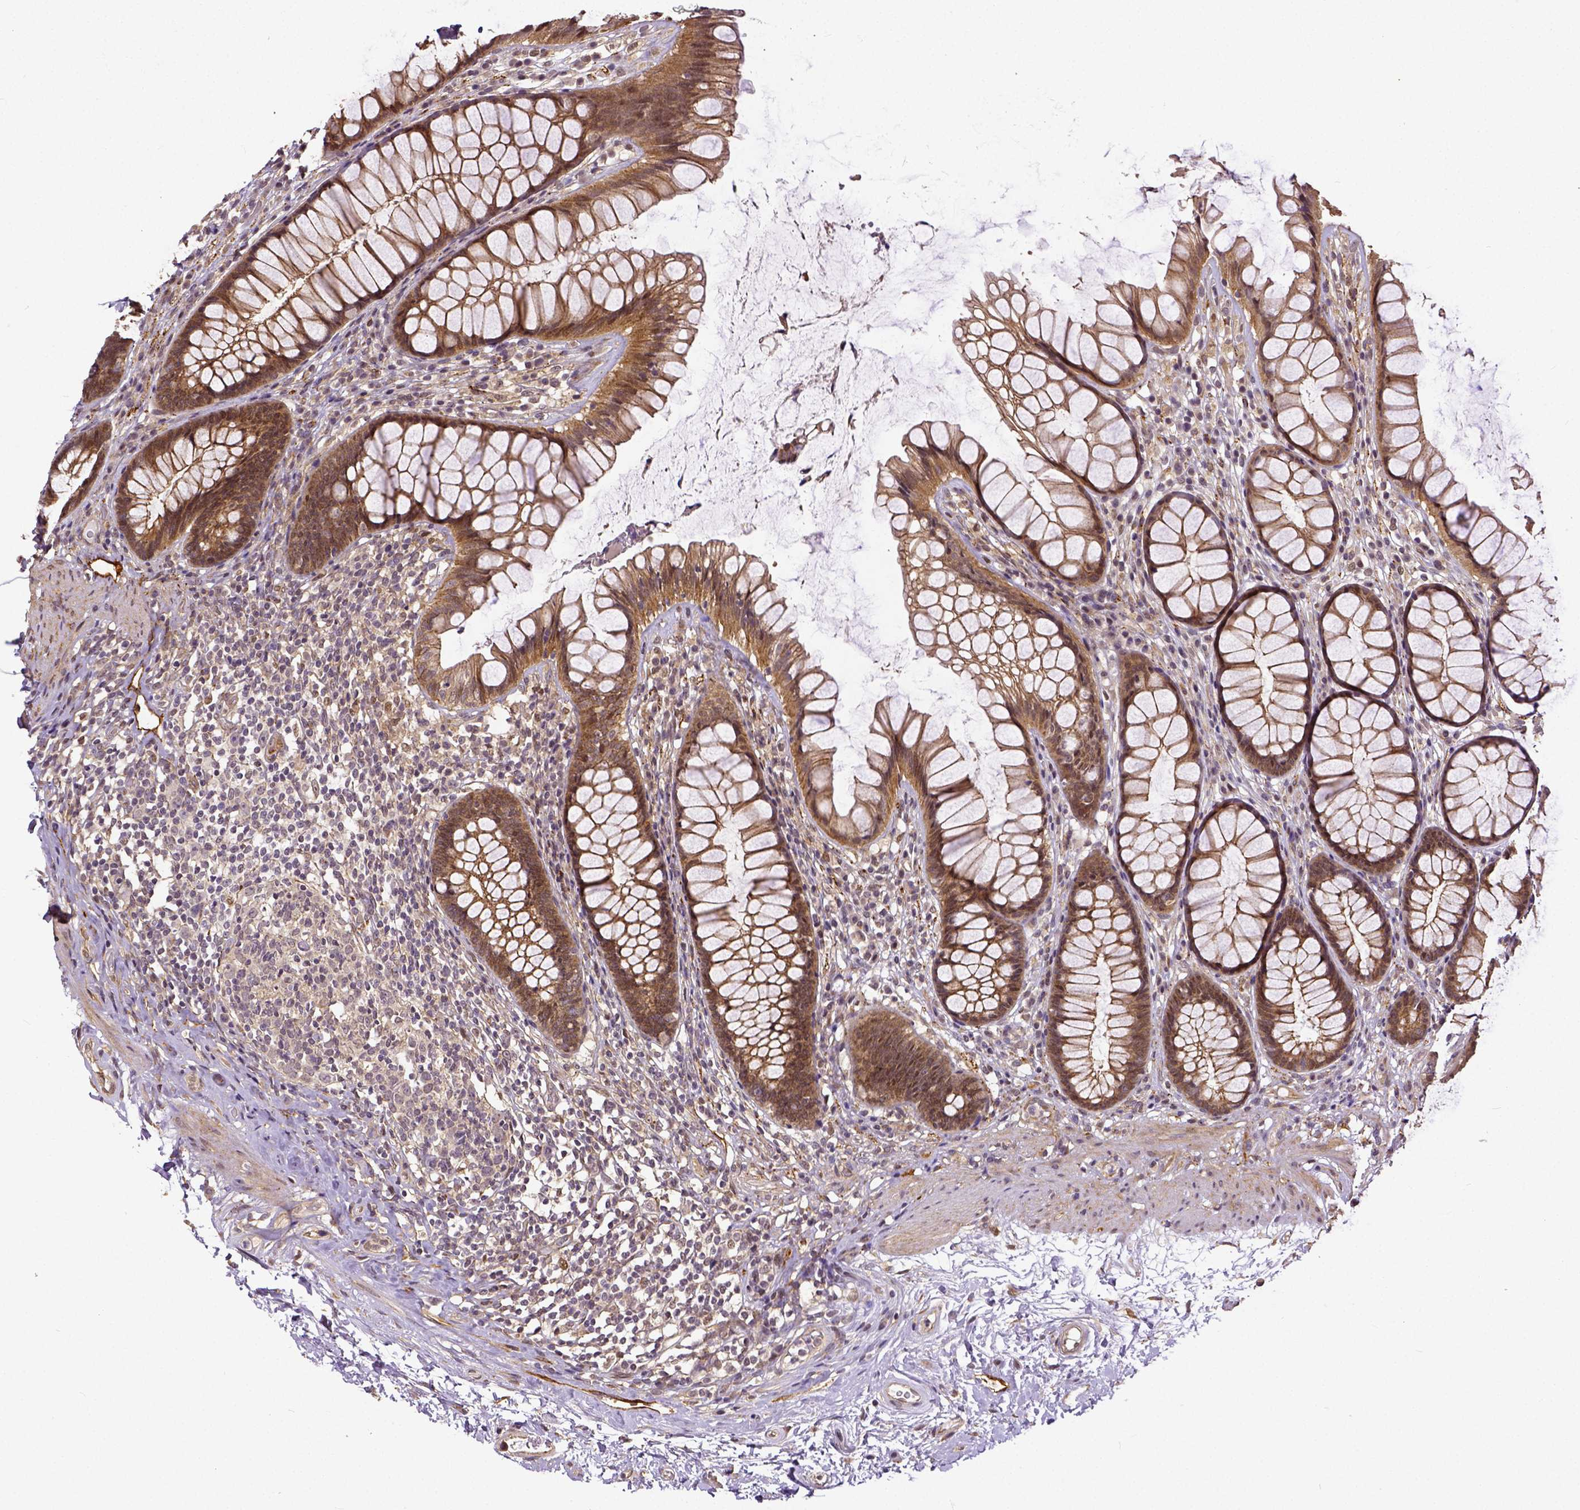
{"staining": {"intensity": "moderate", "quantity": ">75%", "location": "cytoplasmic/membranous"}, "tissue": "rectum", "cell_type": "Glandular cells", "image_type": "normal", "snomed": [{"axis": "morphology", "description": "Normal tissue, NOS"}, {"axis": "topography", "description": "Rectum"}], "caption": "This is a micrograph of IHC staining of unremarkable rectum, which shows moderate expression in the cytoplasmic/membranous of glandular cells.", "gene": "DICER1", "patient": {"sex": "male", "age": 72}}